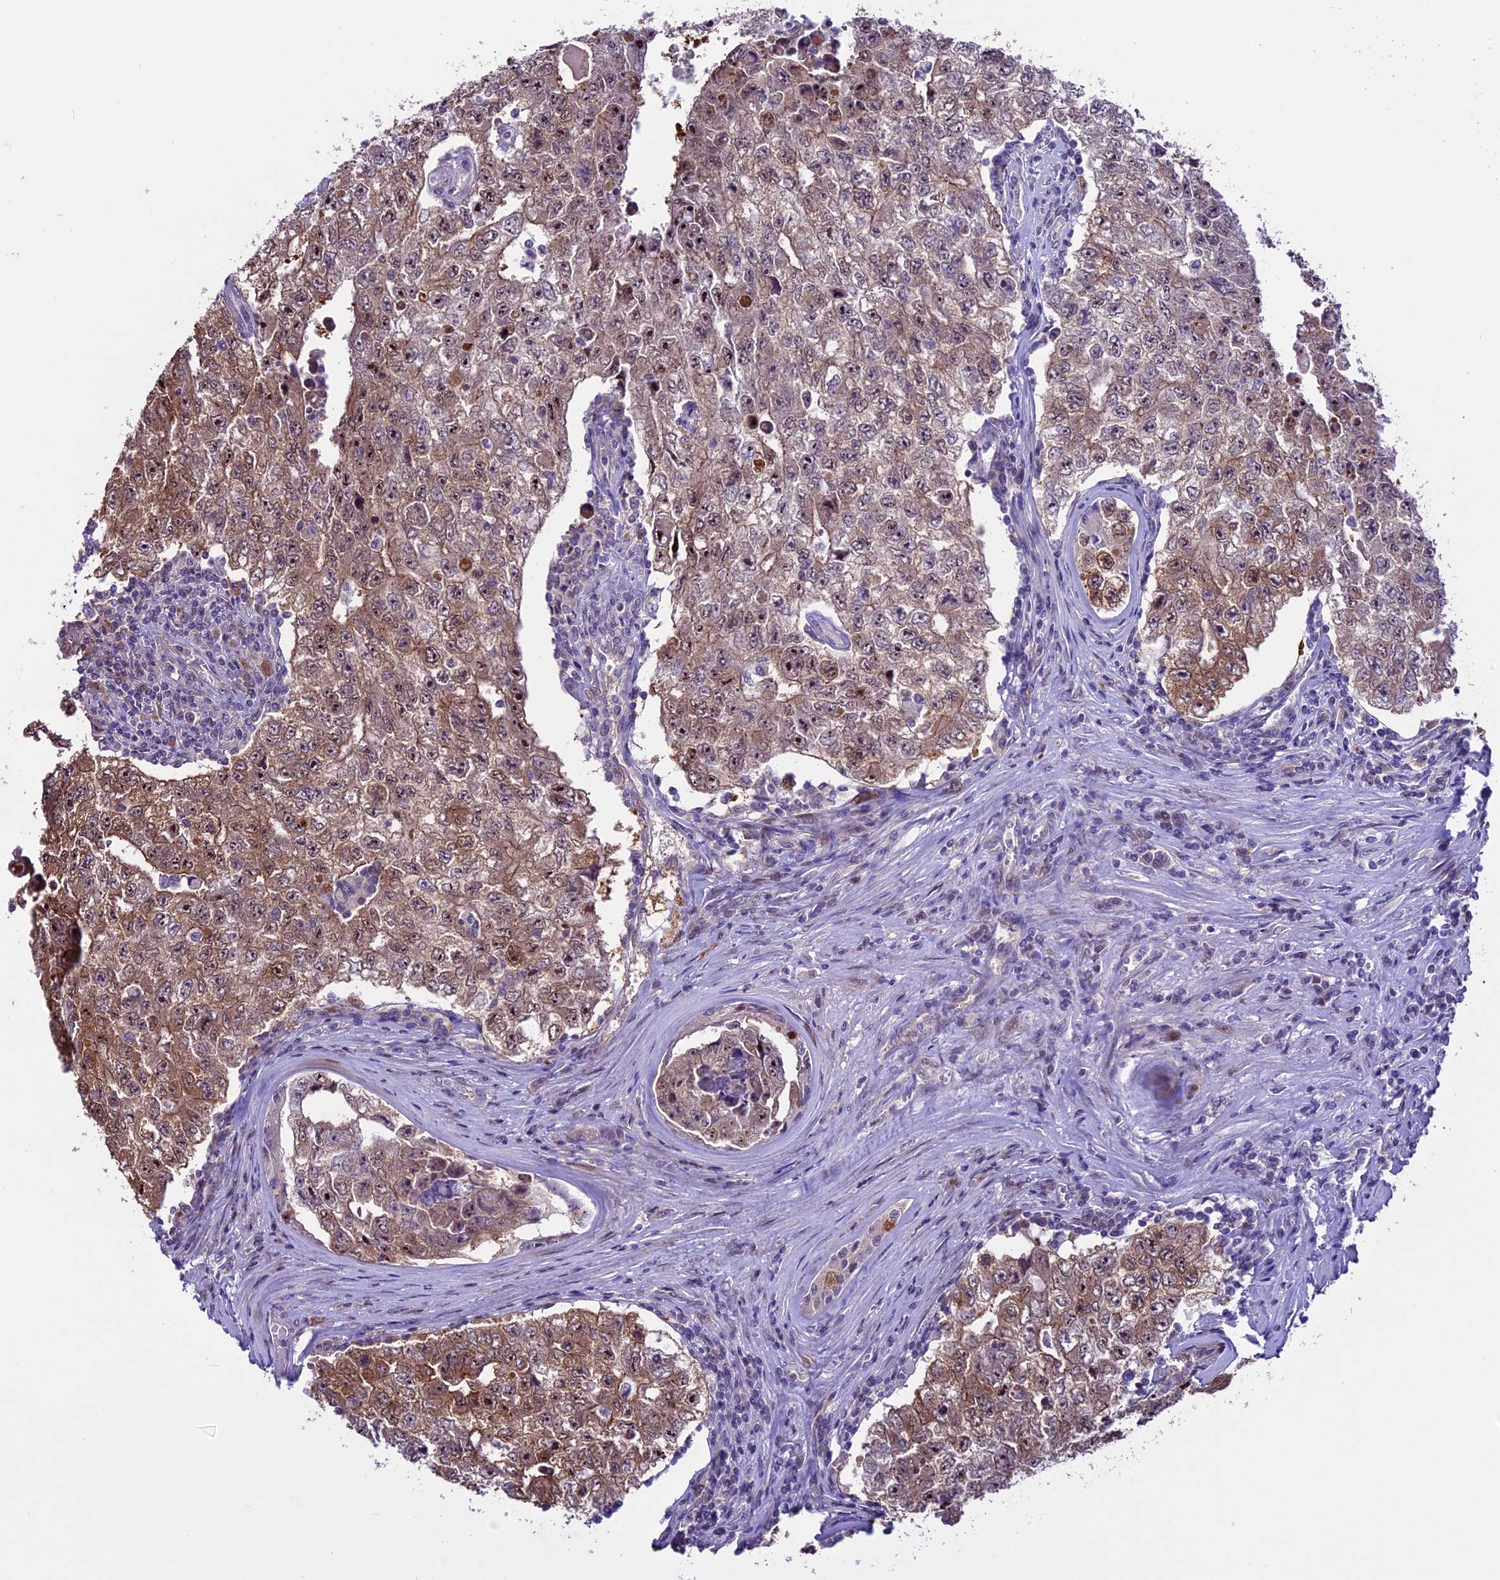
{"staining": {"intensity": "moderate", "quantity": ">75%", "location": "cytoplasmic/membranous,nuclear"}, "tissue": "testis cancer", "cell_type": "Tumor cells", "image_type": "cancer", "snomed": [{"axis": "morphology", "description": "Carcinoma, Embryonal, NOS"}, {"axis": "topography", "description": "Testis"}], "caption": "Testis cancer (embryonal carcinoma) stained for a protein shows moderate cytoplasmic/membranous and nuclear positivity in tumor cells.", "gene": "XKR7", "patient": {"sex": "male", "age": 17}}